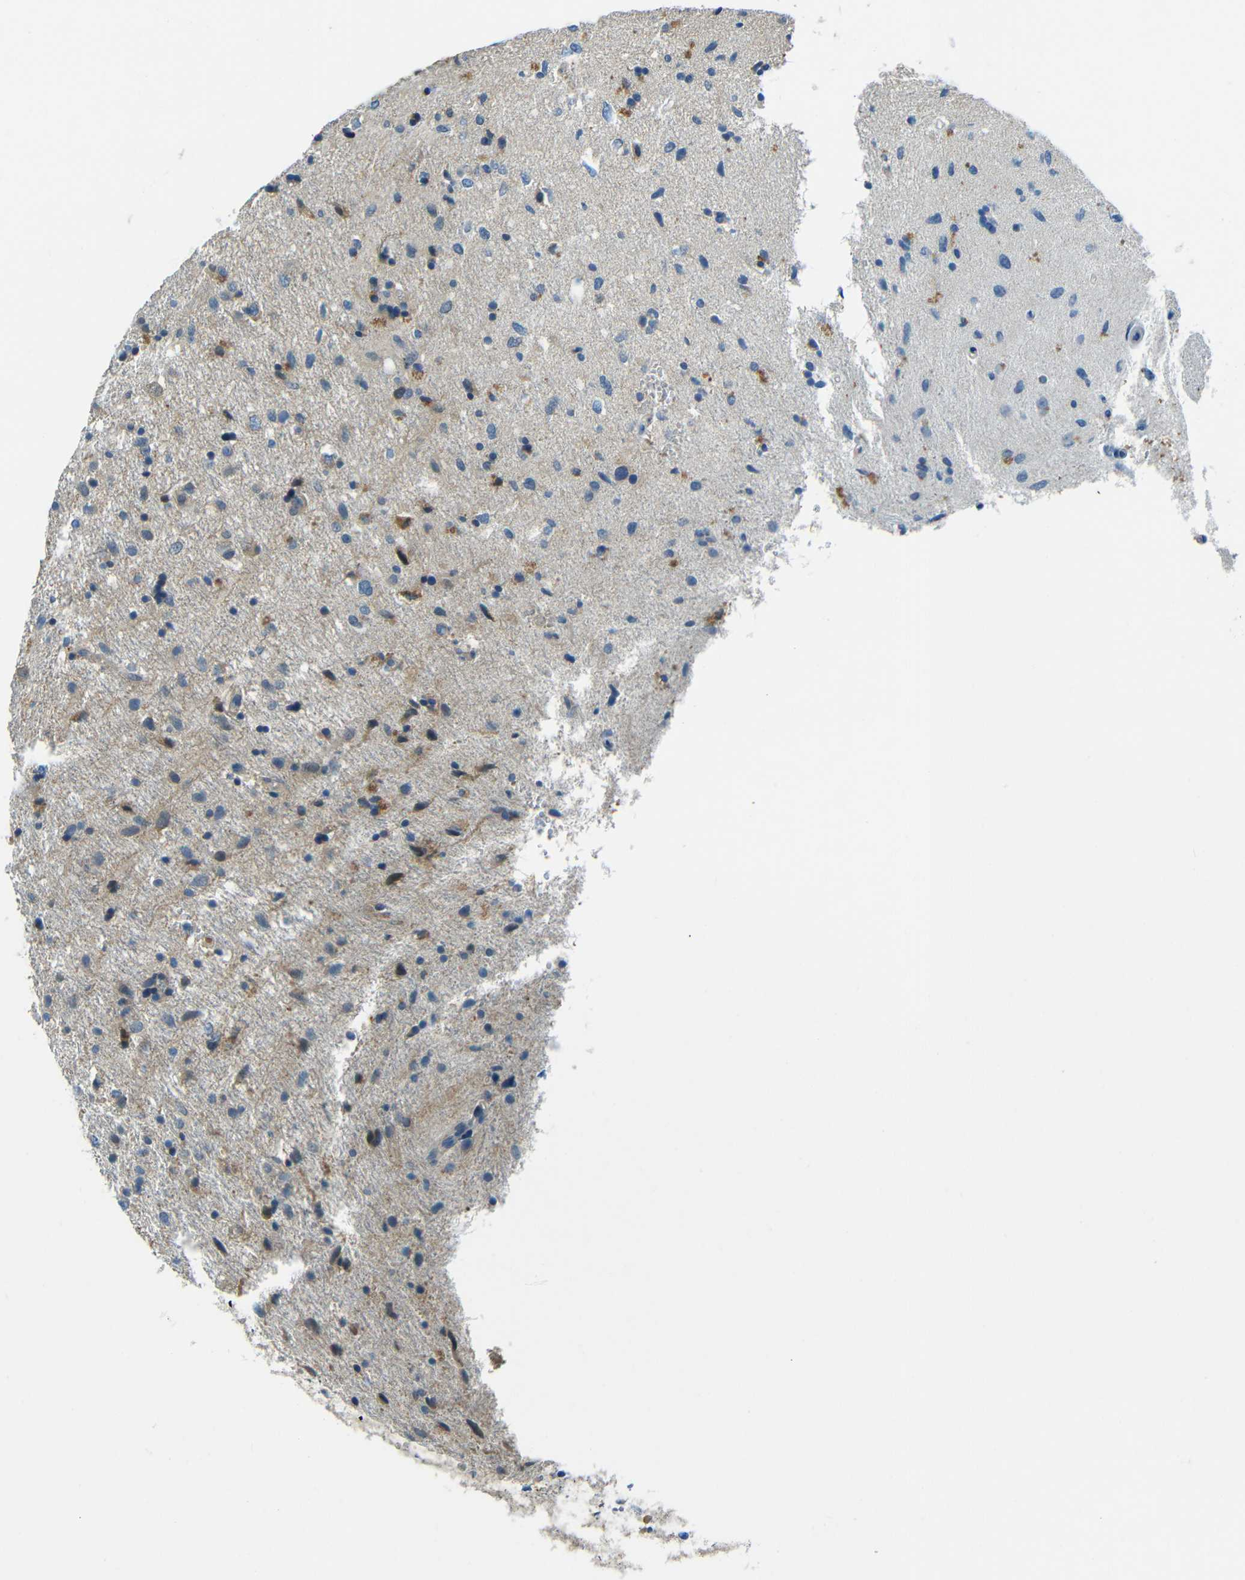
{"staining": {"intensity": "weak", "quantity": "25%-75%", "location": "cytoplasmic/membranous"}, "tissue": "glioma", "cell_type": "Tumor cells", "image_type": "cancer", "snomed": [{"axis": "morphology", "description": "Glioma, malignant, Low grade"}, {"axis": "topography", "description": "Brain"}], "caption": "Immunohistochemistry (IHC) (DAB (3,3'-diaminobenzidine)) staining of glioma demonstrates weak cytoplasmic/membranous protein expression in about 25%-75% of tumor cells.", "gene": "CYP26B1", "patient": {"sex": "male", "age": 77}}